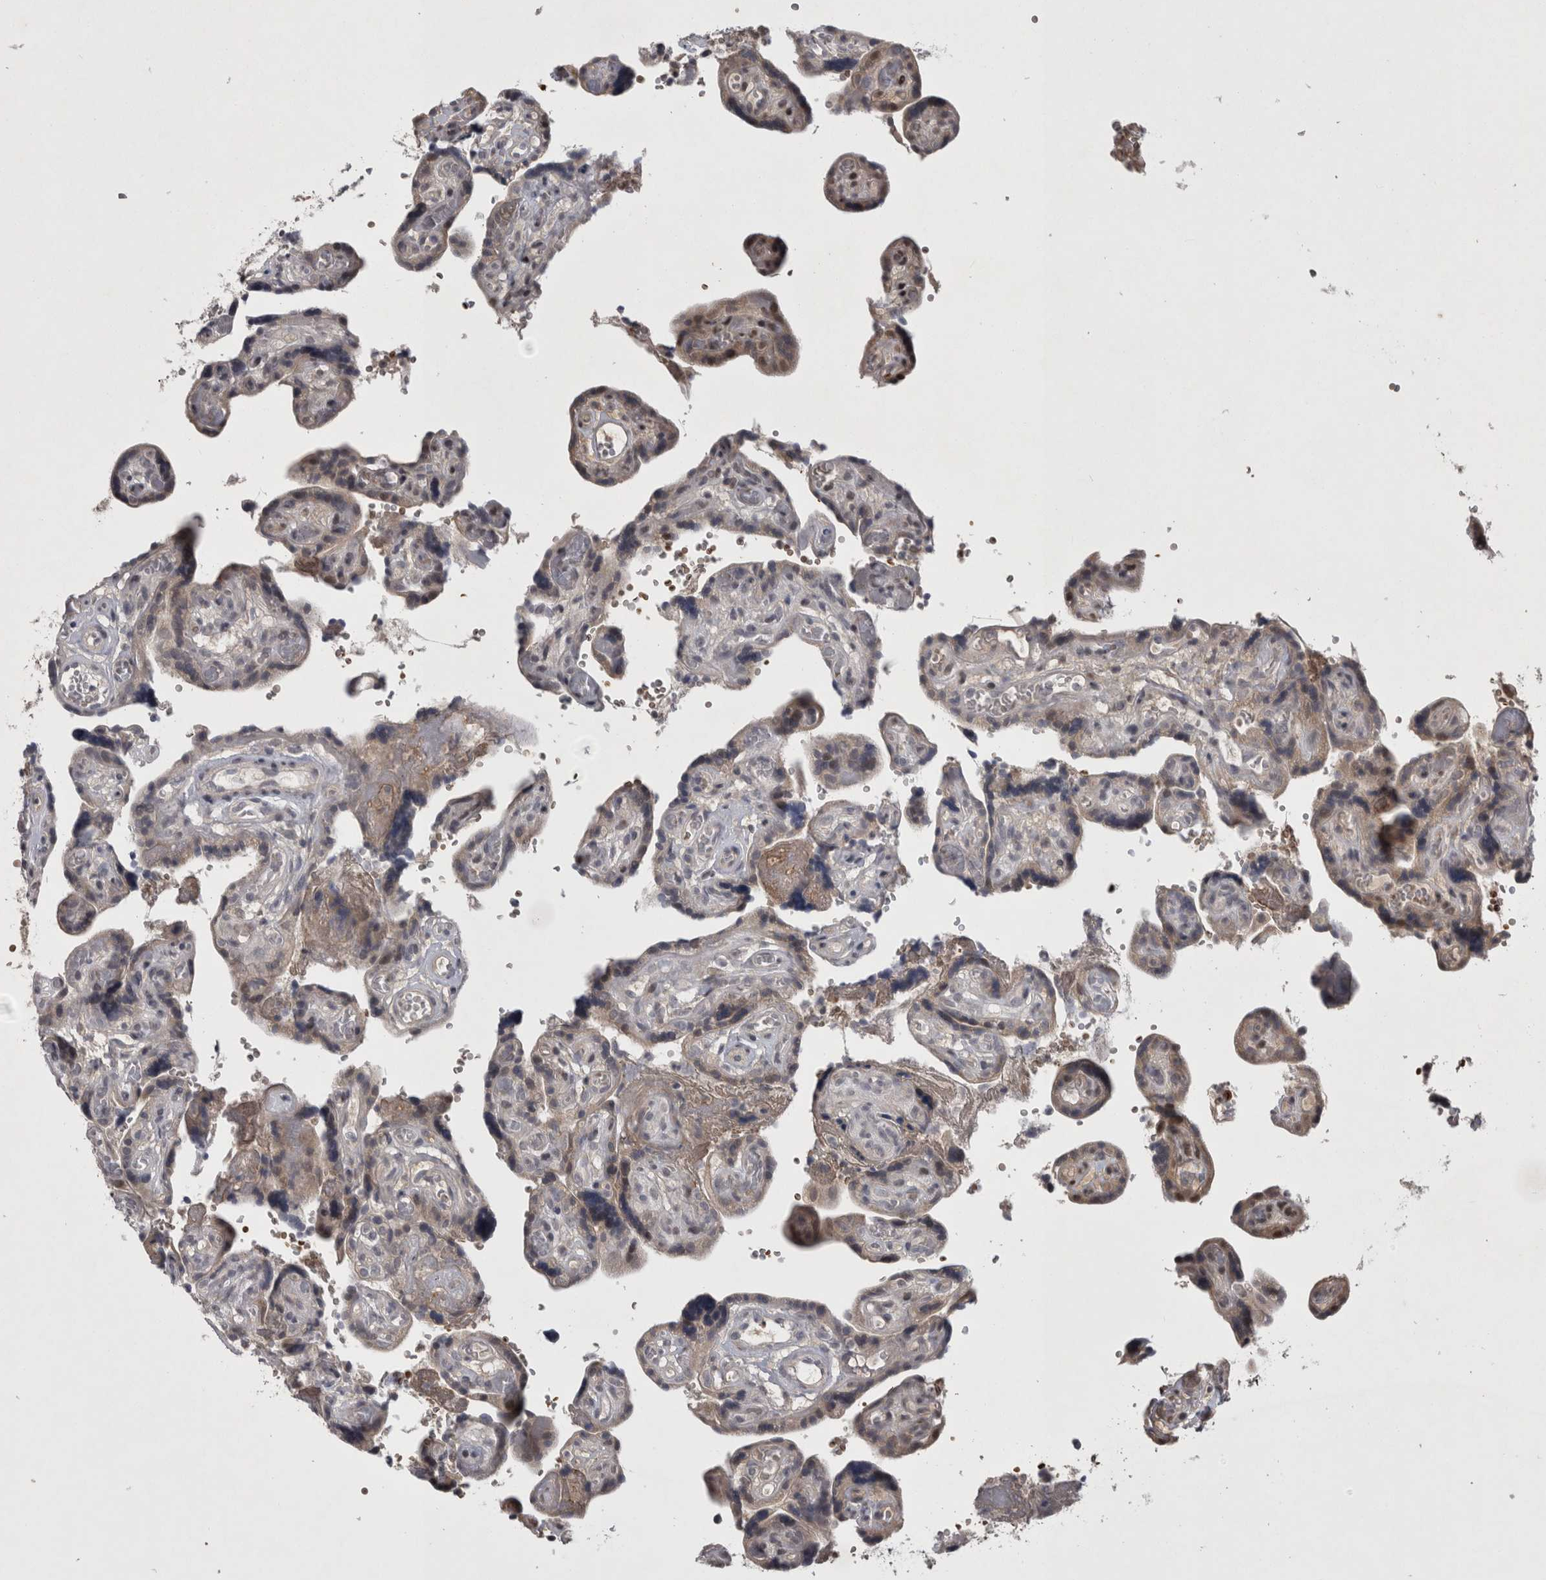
{"staining": {"intensity": "negative", "quantity": "none", "location": "none"}, "tissue": "placenta", "cell_type": "Decidual cells", "image_type": "normal", "snomed": [{"axis": "morphology", "description": "Normal tissue, NOS"}, {"axis": "topography", "description": "Placenta"}], "caption": "This image is of benign placenta stained with IHC to label a protein in brown with the nuclei are counter-stained blue. There is no expression in decidual cells.", "gene": "IFI44", "patient": {"sex": "female", "age": 30}}